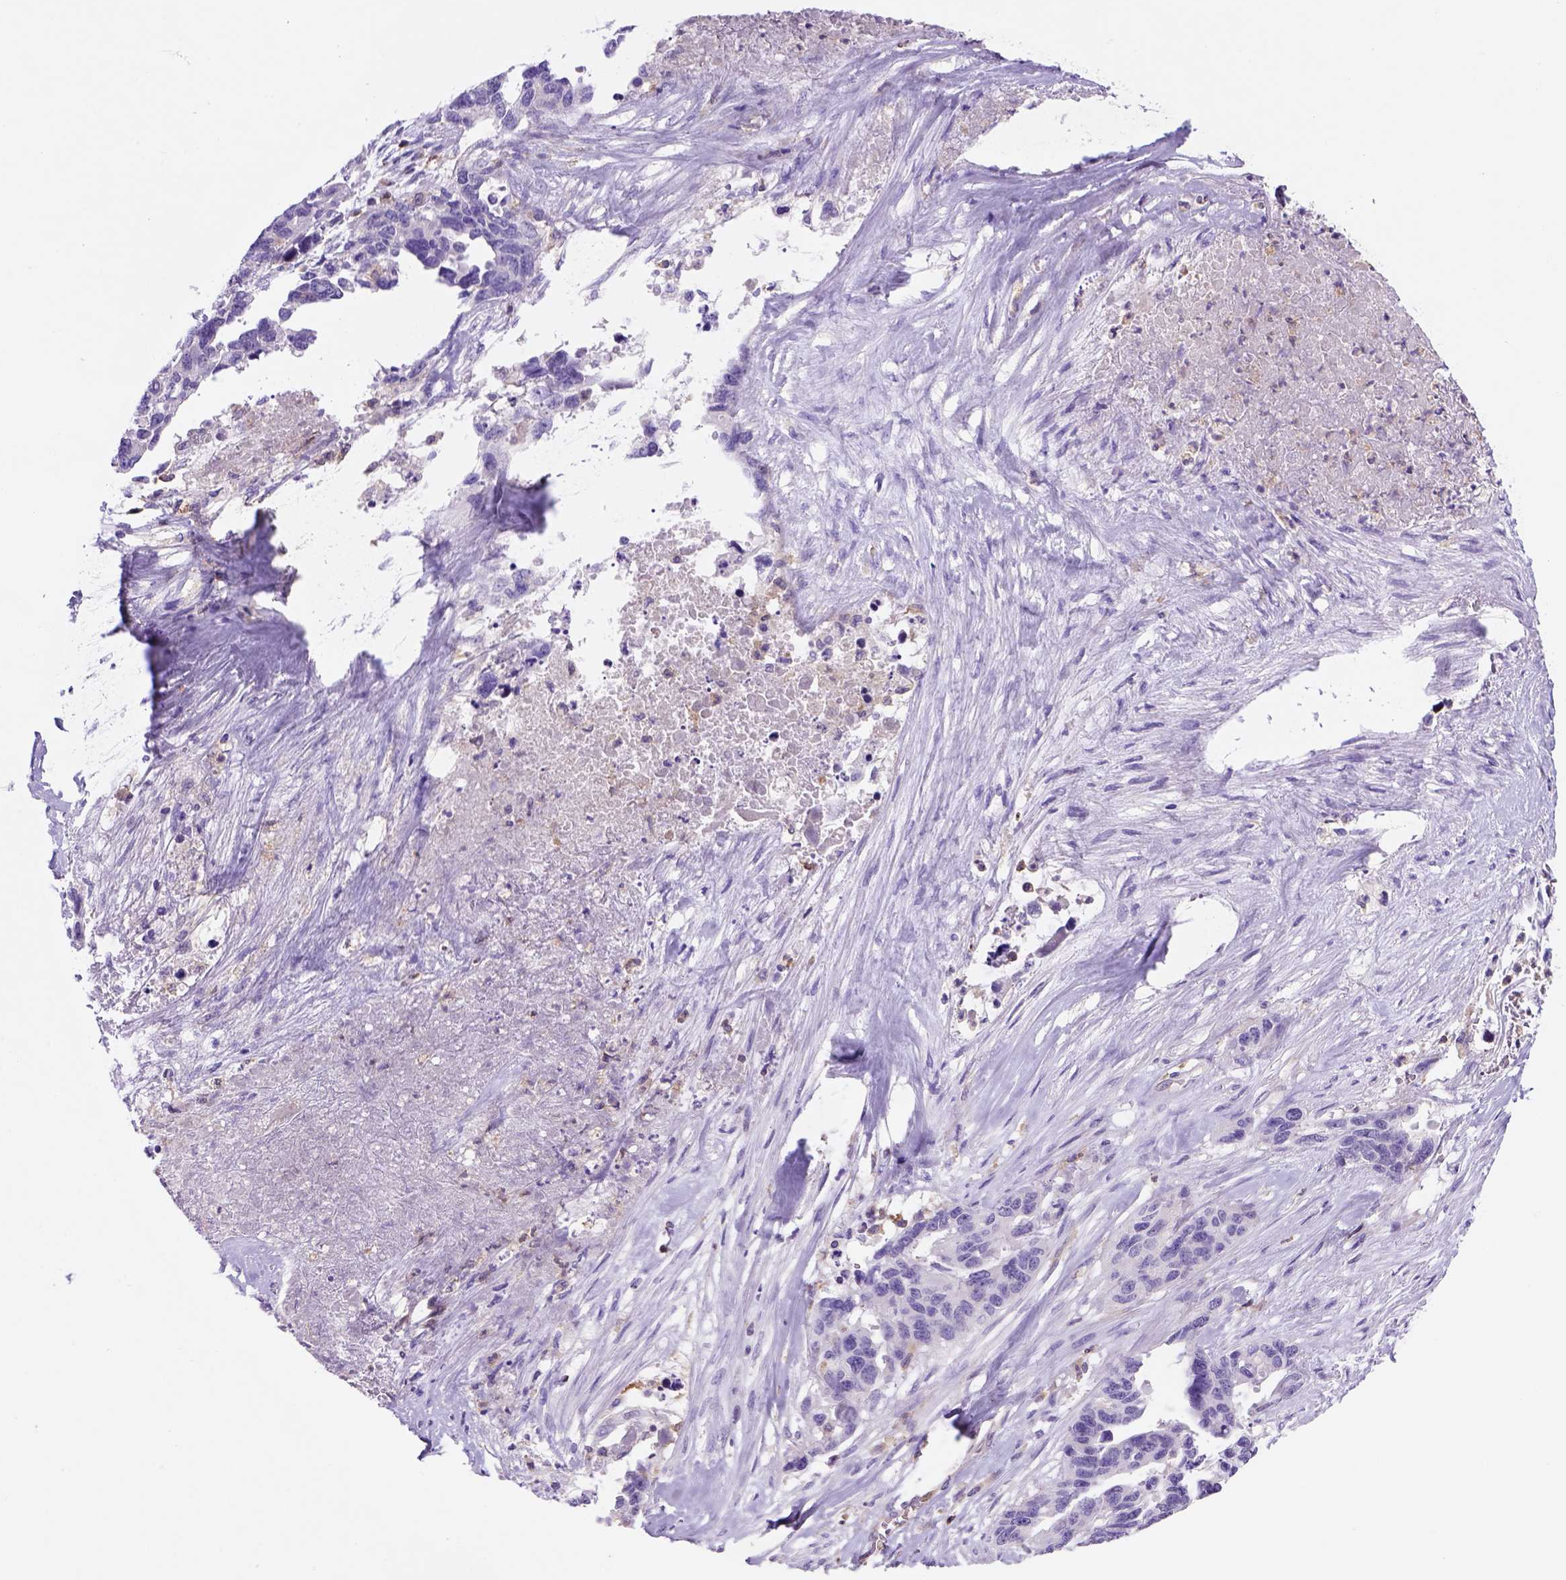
{"staining": {"intensity": "negative", "quantity": "none", "location": "none"}, "tissue": "ovarian cancer", "cell_type": "Tumor cells", "image_type": "cancer", "snomed": [{"axis": "morphology", "description": "Cystadenocarcinoma, serous, NOS"}, {"axis": "topography", "description": "Ovary"}], "caption": "Tumor cells show no significant protein expression in ovarian cancer (serous cystadenocarcinoma).", "gene": "INPP5D", "patient": {"sex": "female", "age": 69}}